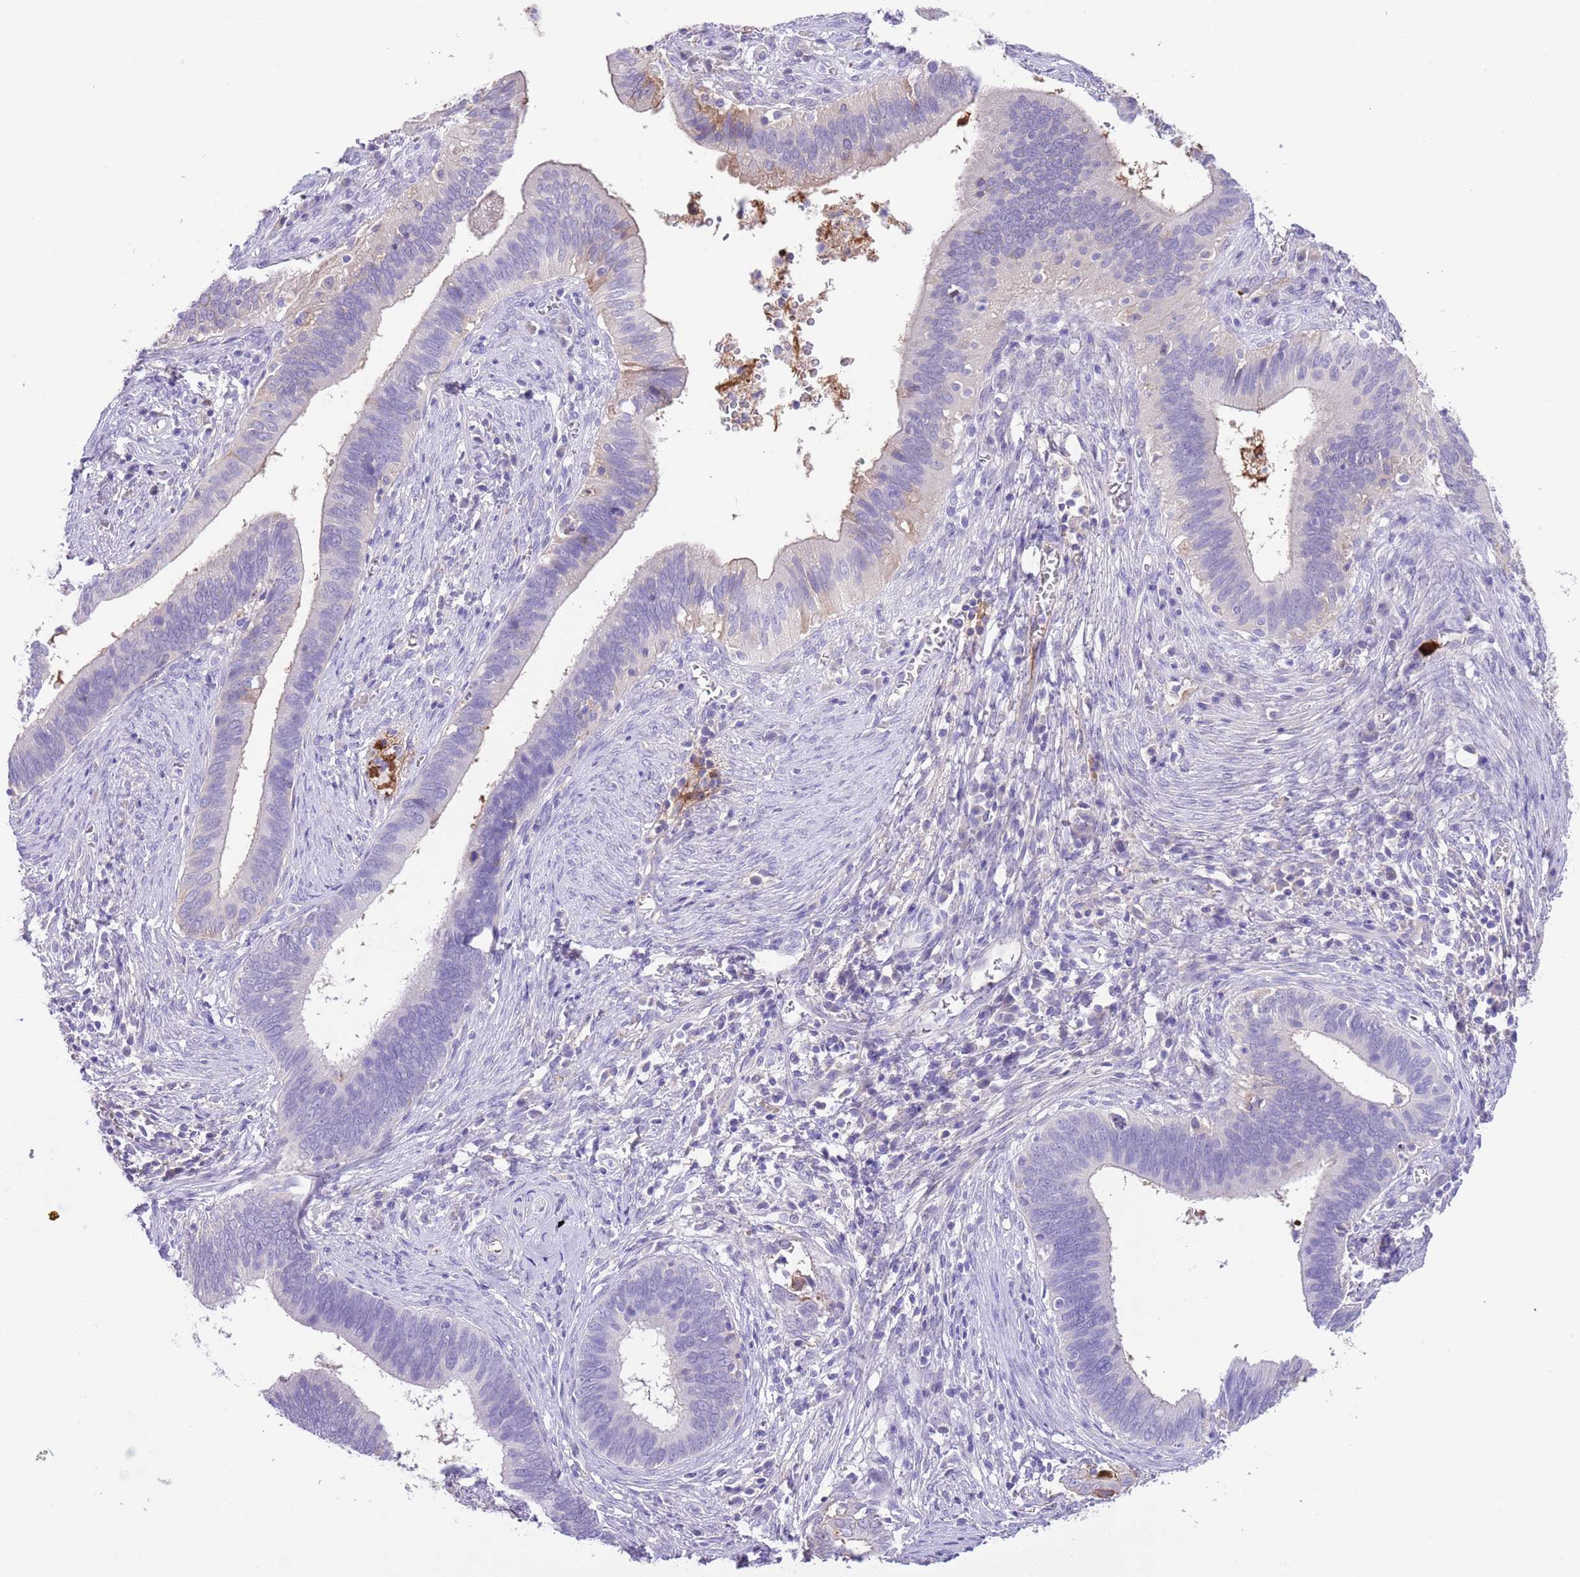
{"staining": {"intensity": "negative", "quantity": "none", "location": "none"}, "tissue": "cervical cancer", "cell_type": "Tumor cells", "image_type": "cancer", "snomed": [{"axis": "morphology", "description": "Adenocarcinoma, NOS"}, {"axis": "topography", "description": "Cervix"}], "caption": "High power microscopy micrograph of an immunohistochemistry micrograph of cervical cancer, revealing no significant staining in tumor cells. The staining is performed using DAB (3,3'-diaminobenzidine) brown chromogen with nuclei counter-stained in using hematoxylin.", "gene": "IGF1", "patient": {"sex": "female", "age": 42}}